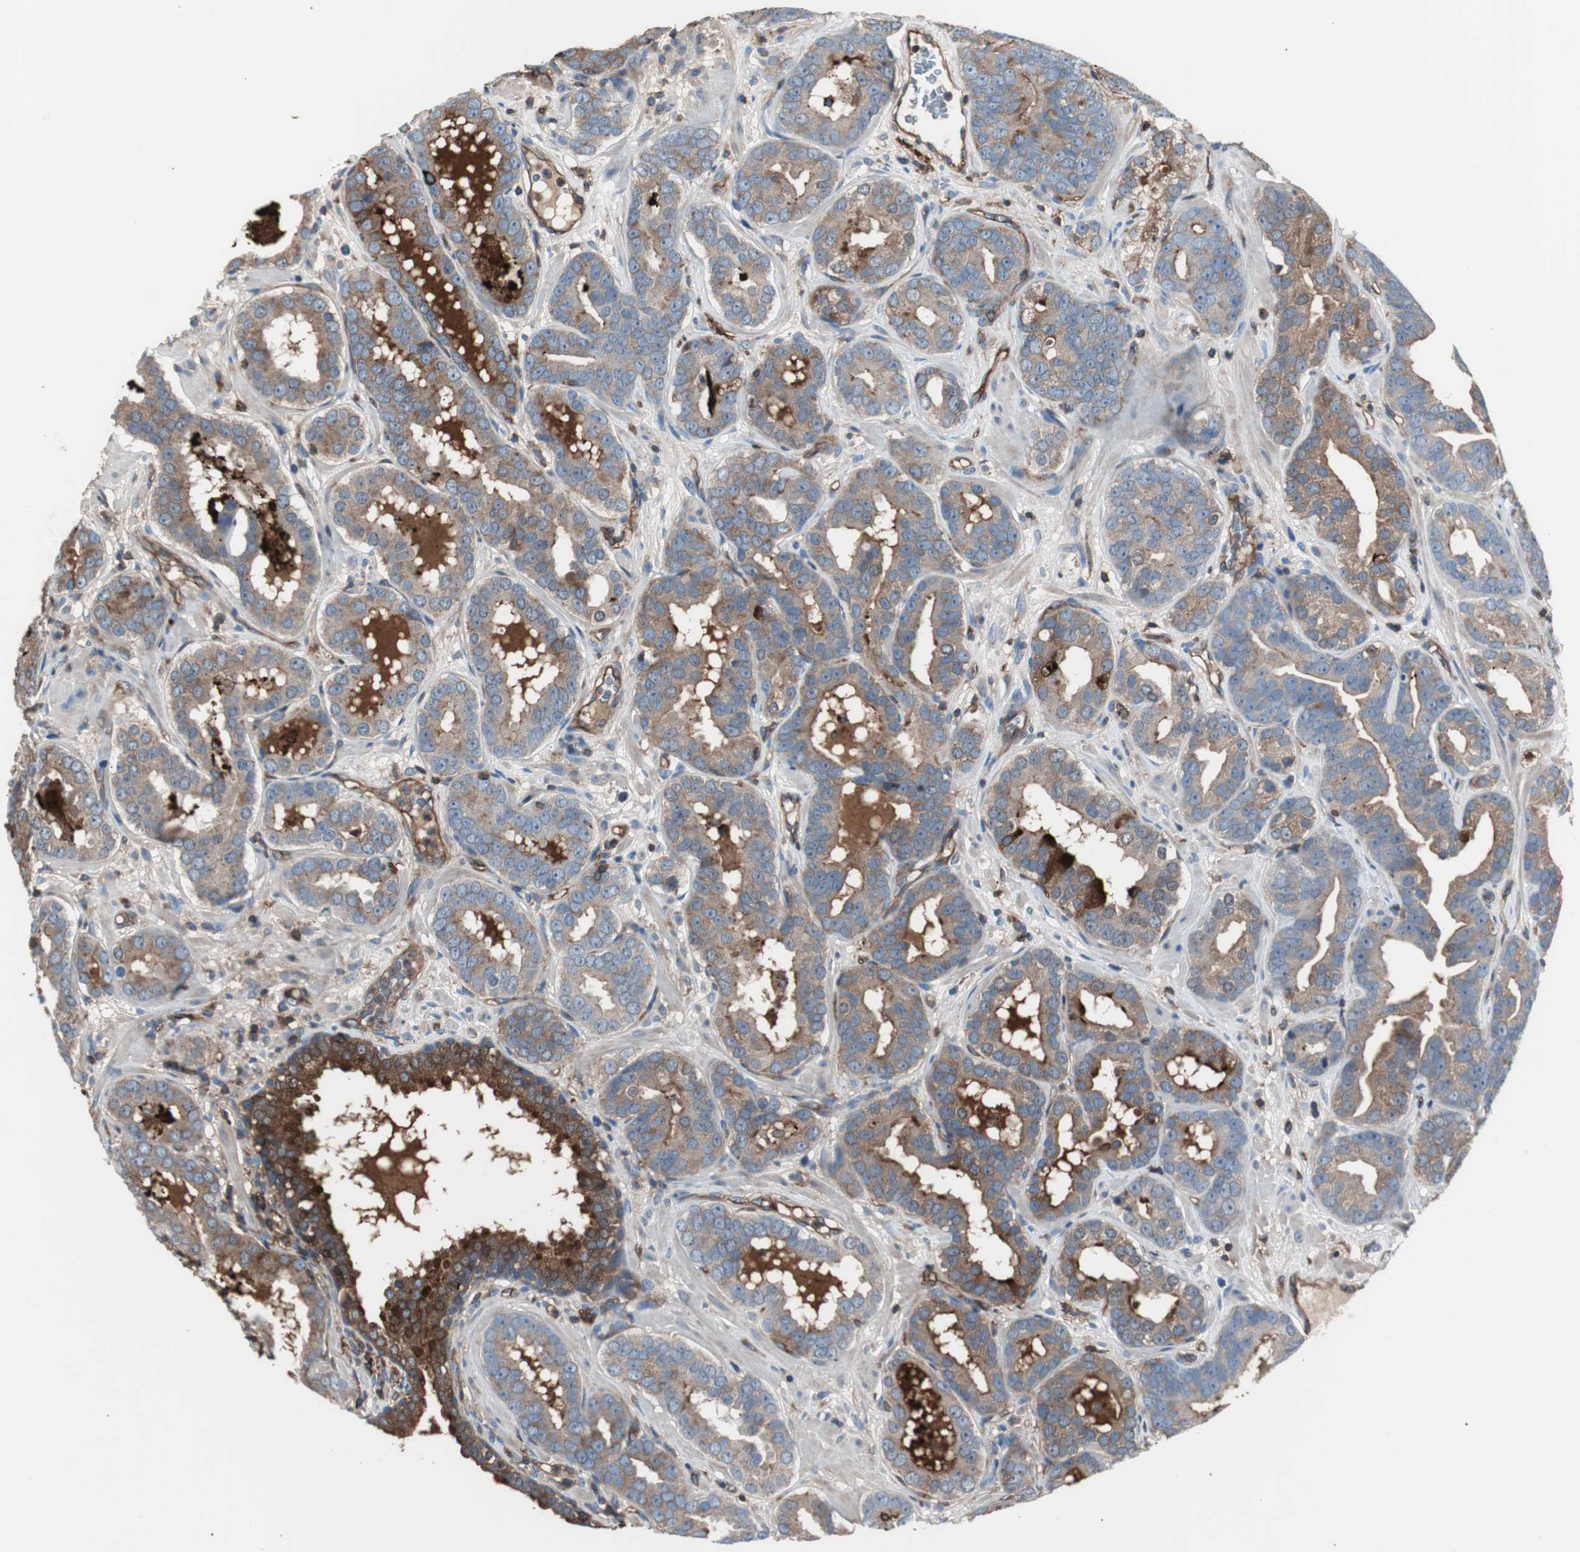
{"staining": {"intensity": "strong", "quantity": "25%-75%", "location": "cytoplasmic/membranous"}, "tissue": "prostate cancer", "cell_type": "Tumor cells", "image_type": "cancer", "snomed": [{"axis": "morphology", "description": "Adenocarcinoma, Low grade"}, {"axis": "topography", "description": "Prostate"}], "caption": "Low-grade adenocarcinoma (prostate) tissue shows strong cytoplasmic/membranous staining in approximately 25%-75% of tumor cells, visualized by immunohistochemistry.", "gene": "B2M", "patient": {"sex": "male", "age": 59}}